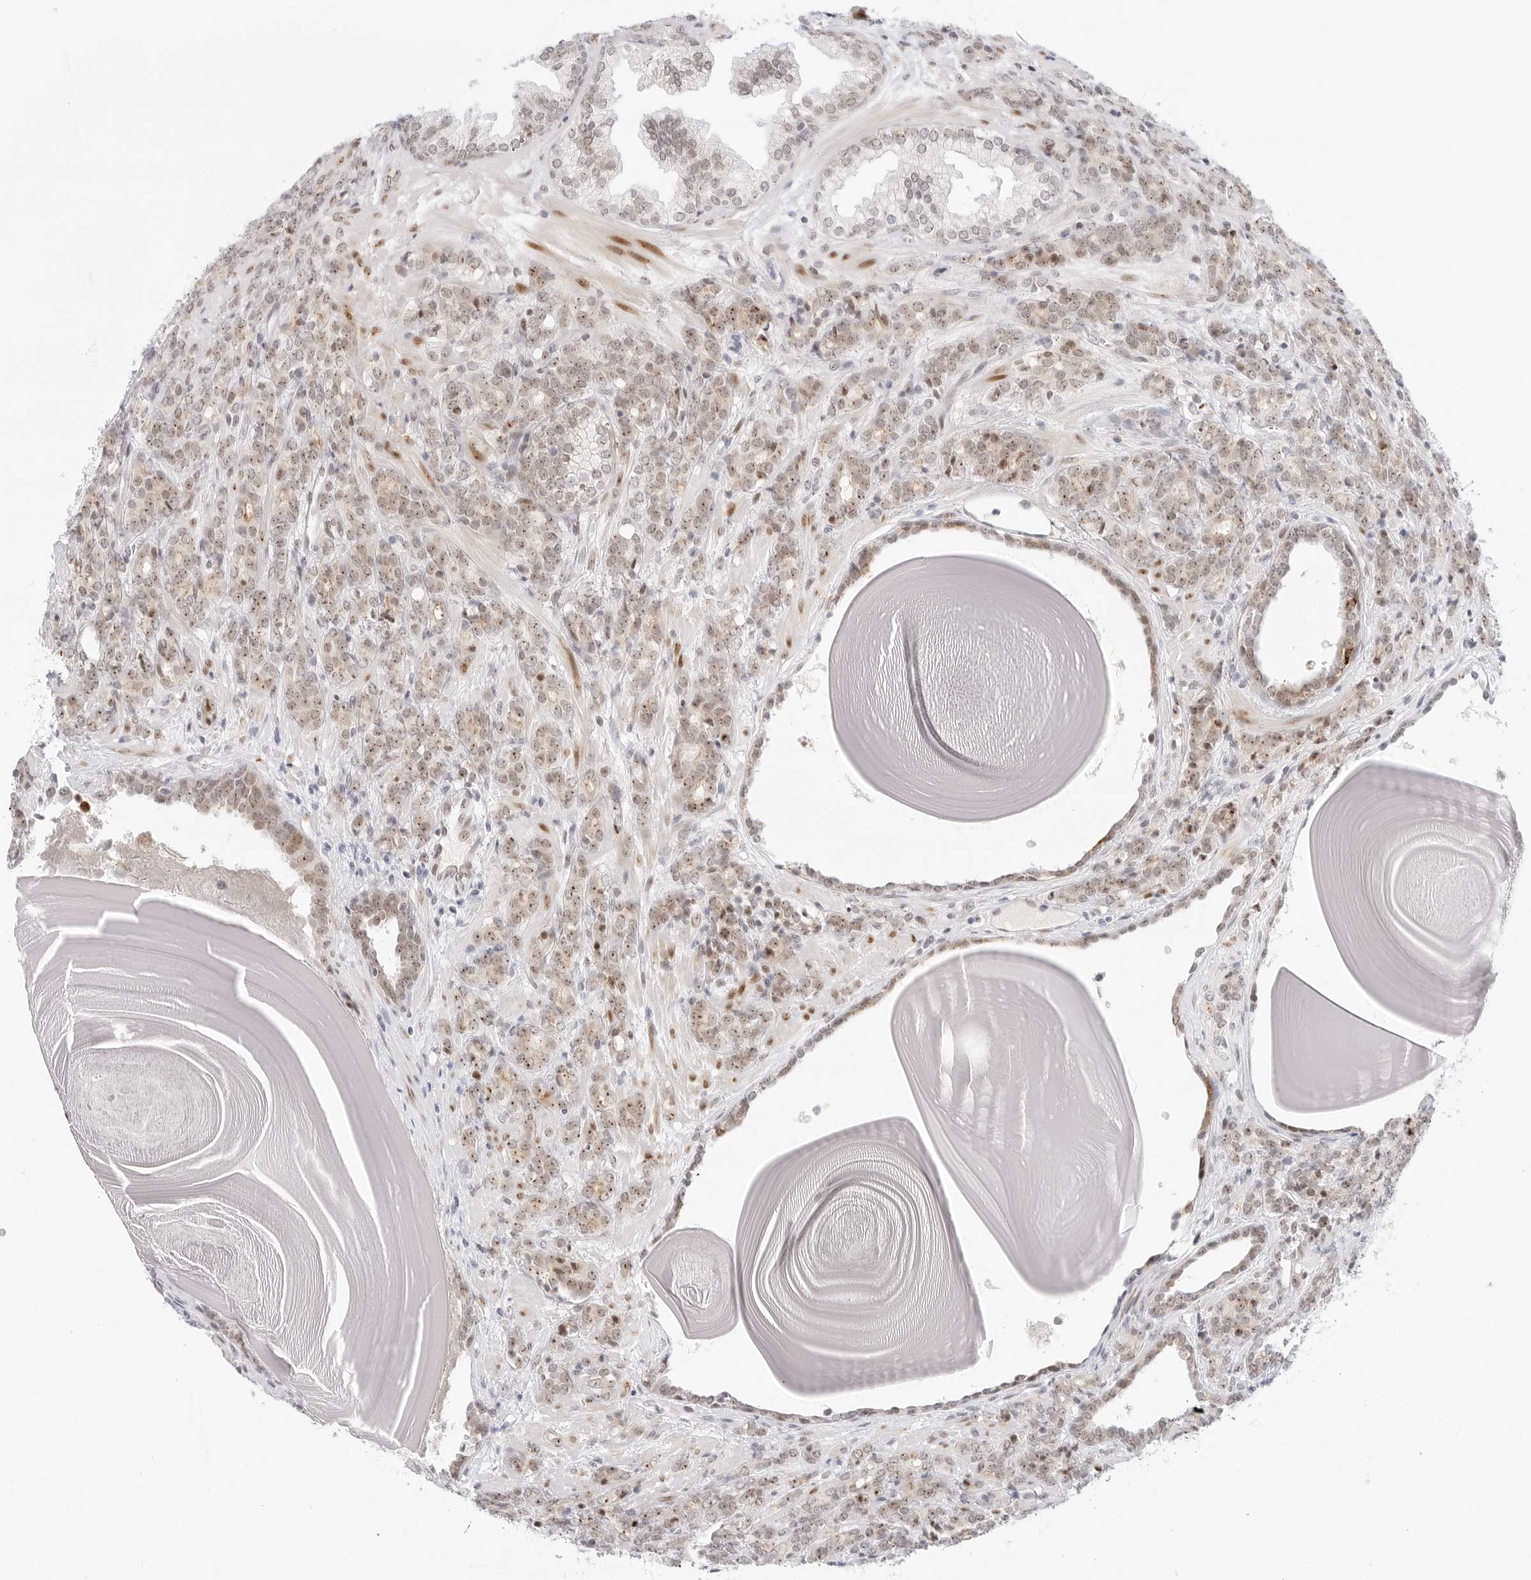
{"staining": {"intensity": "moderate", "quantity": ">75%", "location": "nuclear"}, "tissue": "prostate cancer", "cell_type": "Tumor cells", "image_type": "cancer", "snomed": [{"axis": "morphology", "description": "Adenocarcinoma, High grade"}, {"axis": "topography", "description": "Prostate"}], "caption": "Approximately >75% of tumor cells in human prostate cancer display moderate nuclear protein expression as visualized by brown immunohistochemical staining.", "gene": "HIPK3", "patient": {"sex": "male", "age": 62}}